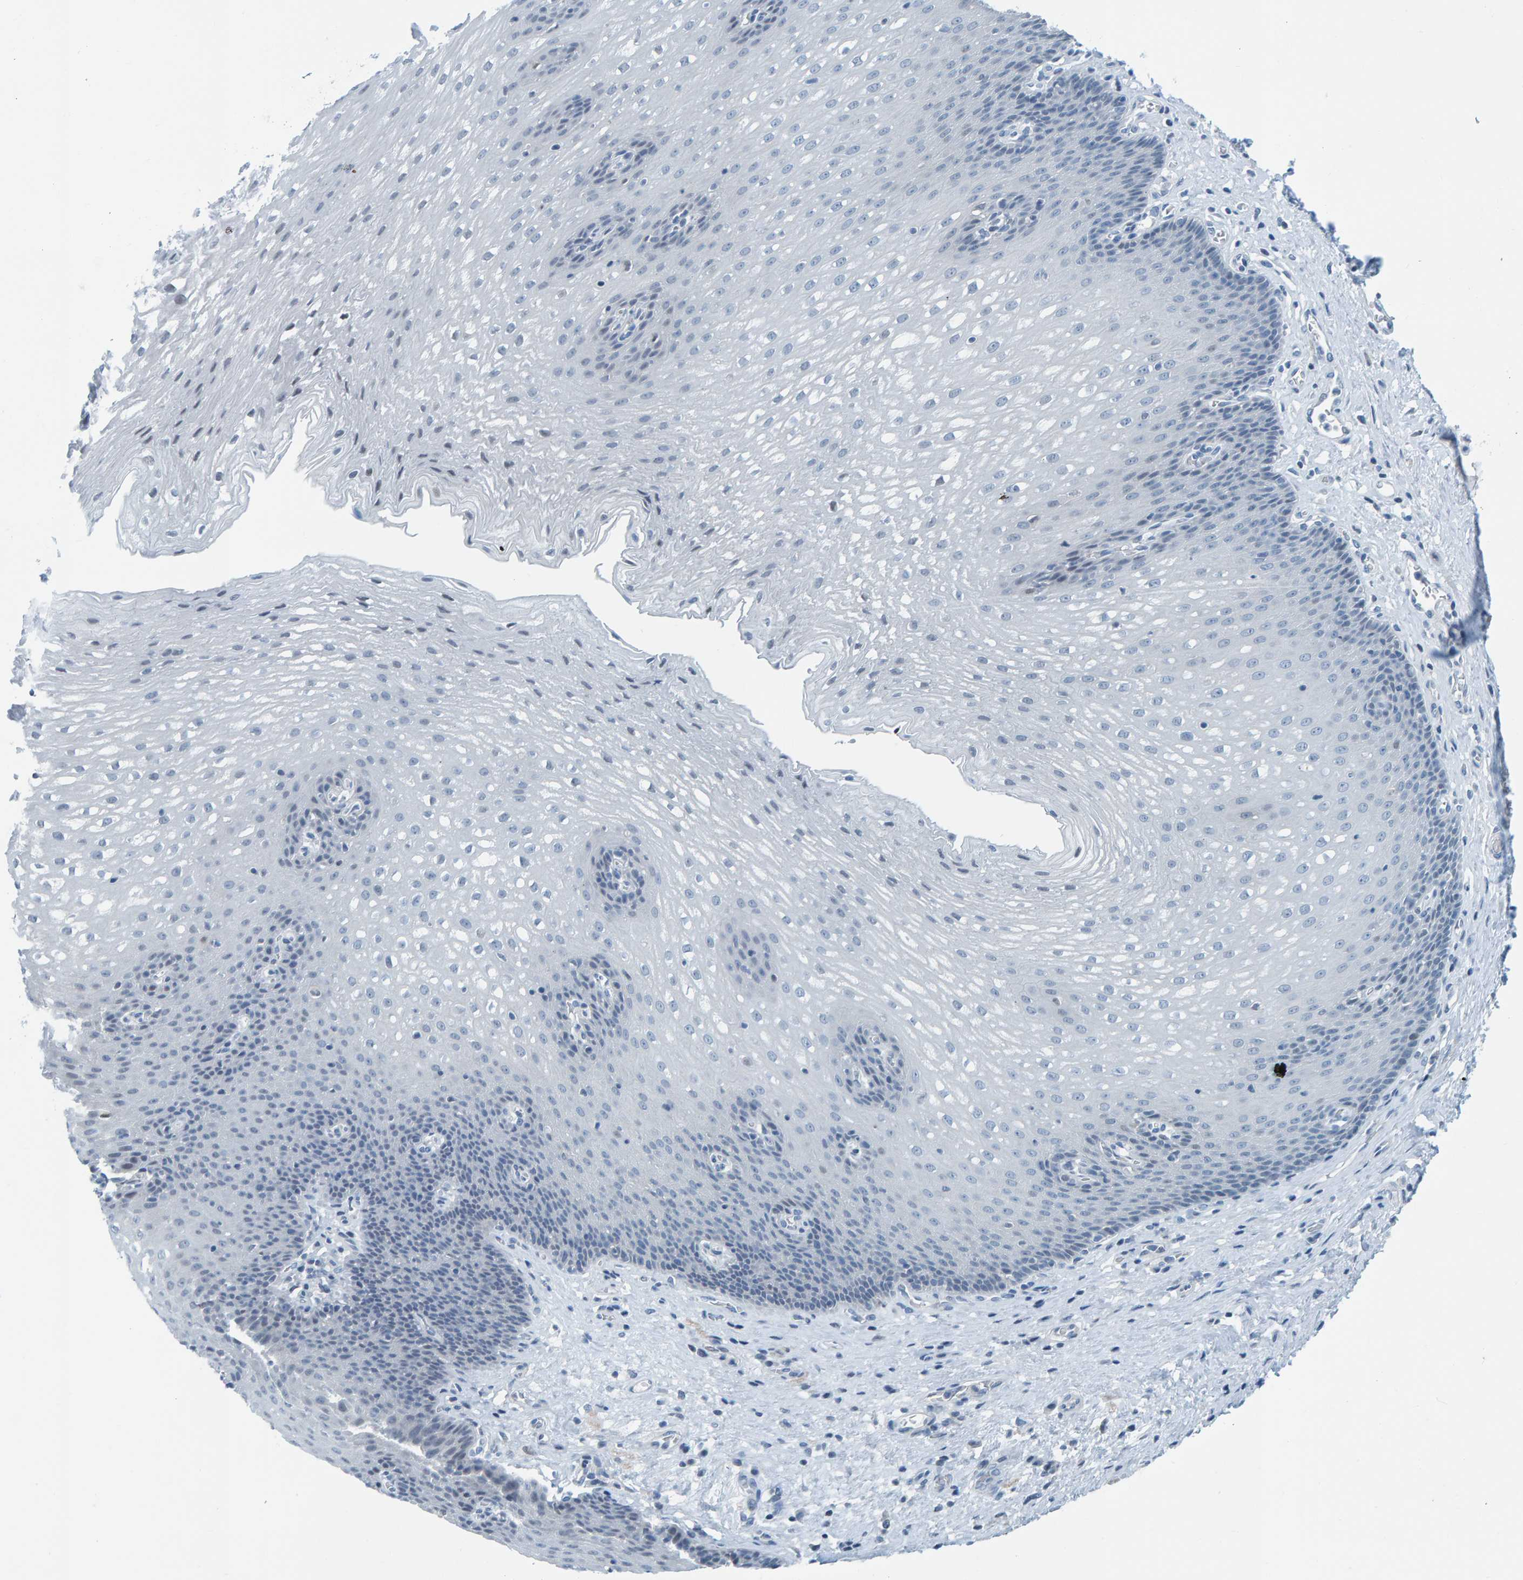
{"staining": {"intensity": "weak", "quantity": "<25%", "location": "nuclear"}, "tissue": "esophagus", "cell_type": "Squamous epithelial cells", "image_type": "normal", "snomed": [{"axis": "morphology", "description": "Normal tissue, NOS"}, {"axis": "topography", "description": "Esophagus"}], "caption": "Immunohistochemistry (IHC) of benign esophagus demonstrates no positivity in squamous epithelial cells.", "gene": "CNP", "patient": {"sex": "male", "age": 48}}